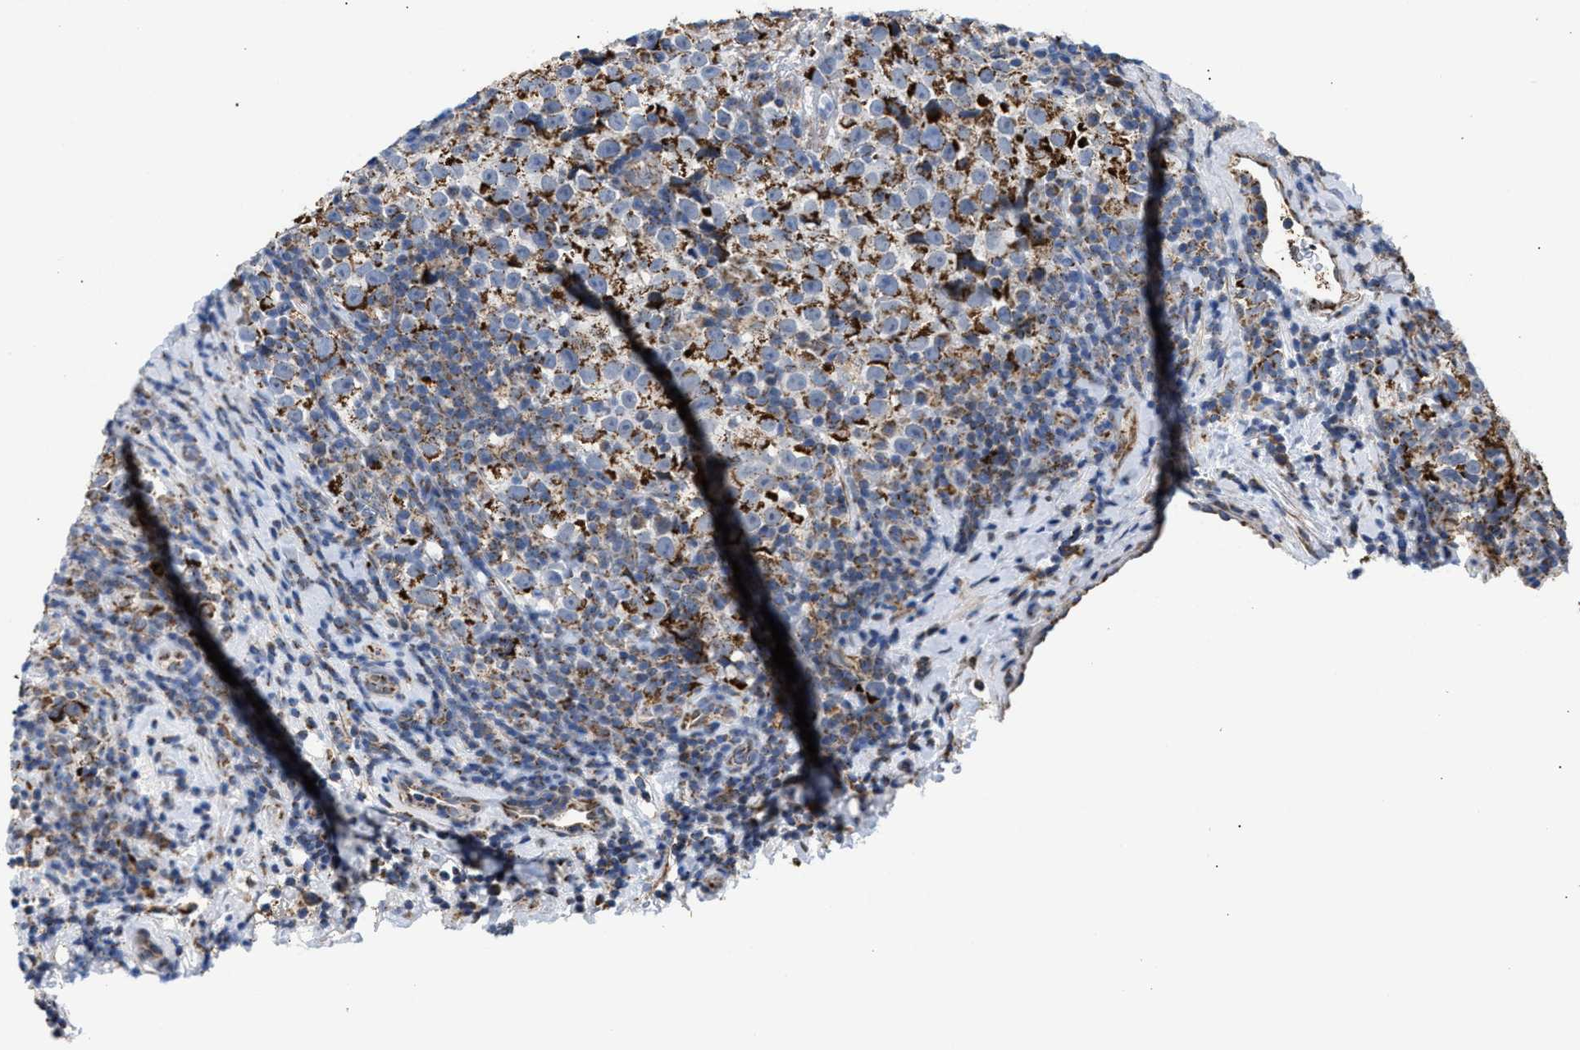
{"staining": {"intensity": "strong", "quantity": "25%-75%", "location": "cytoplasmic/membranous"}, "tissue": "testis cancer", "cell_type": "Tumor cells", "image_type": "cancer", "snomed": [{"axis": "morphology", "description": "Normal tissue, NOS"}, {"axis": "morphology", "description": "Seminoma, NOS"}, {"axis": "topography", "description": "Testis"}], "caption": "Tumor cells demonstrate high levels of strong cytoplasmic/membranous staining in about 25%-75% of cells in testis cancer (seminoma).", "gene": "TACO1", "patient": {"sex": "male", "age": 43}}